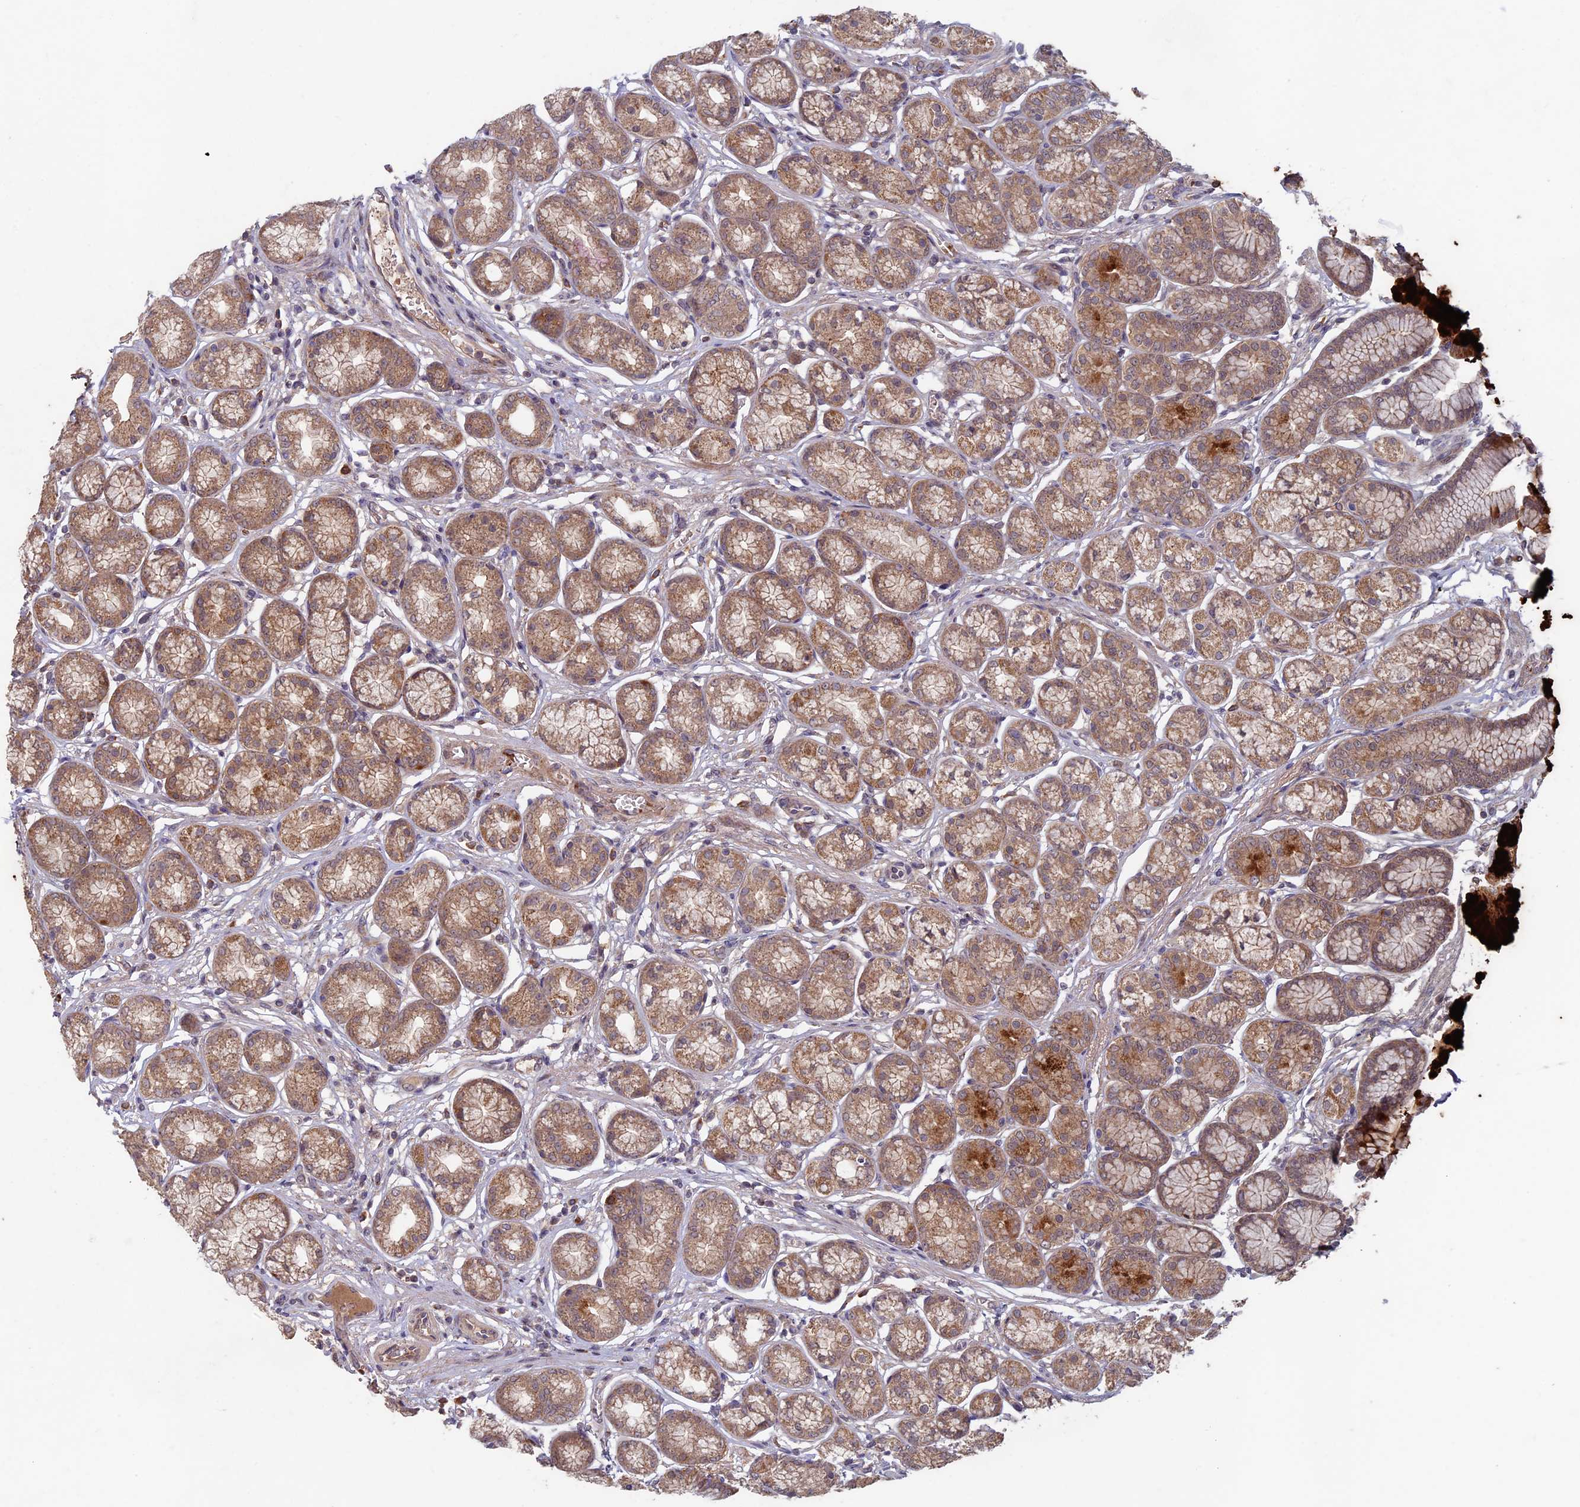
{"staining": {"intensity": "moderate", "quantity": ">75%", "location": "cytoplasmic/membranous"}, "tissue": "stomach", "cell_type": "Glandular cells", "image_type": "normal", "snomed": [{"axis": "morphology", "description": "Normal tissue, NOS"}, {"axis": "morphology", "description": "Adenocarcinoma, NOS"}, {"axis": "morphology", "description": "Adenocarcinoma, High grade"}, {"axis": "topography", "description": "Stomach, upper"}, {"axis": "topography", "description": "Stomach"}], "caption": "Immunohistochemical staining of benign human stomach exhibits medium levels of moderate cytoplasmic/membranous staining in approximately >75% of glandular cells. Nuclei are stained in blue.", "gene": "RCCD1", "patient": {"sex": "female", "age": 65}}